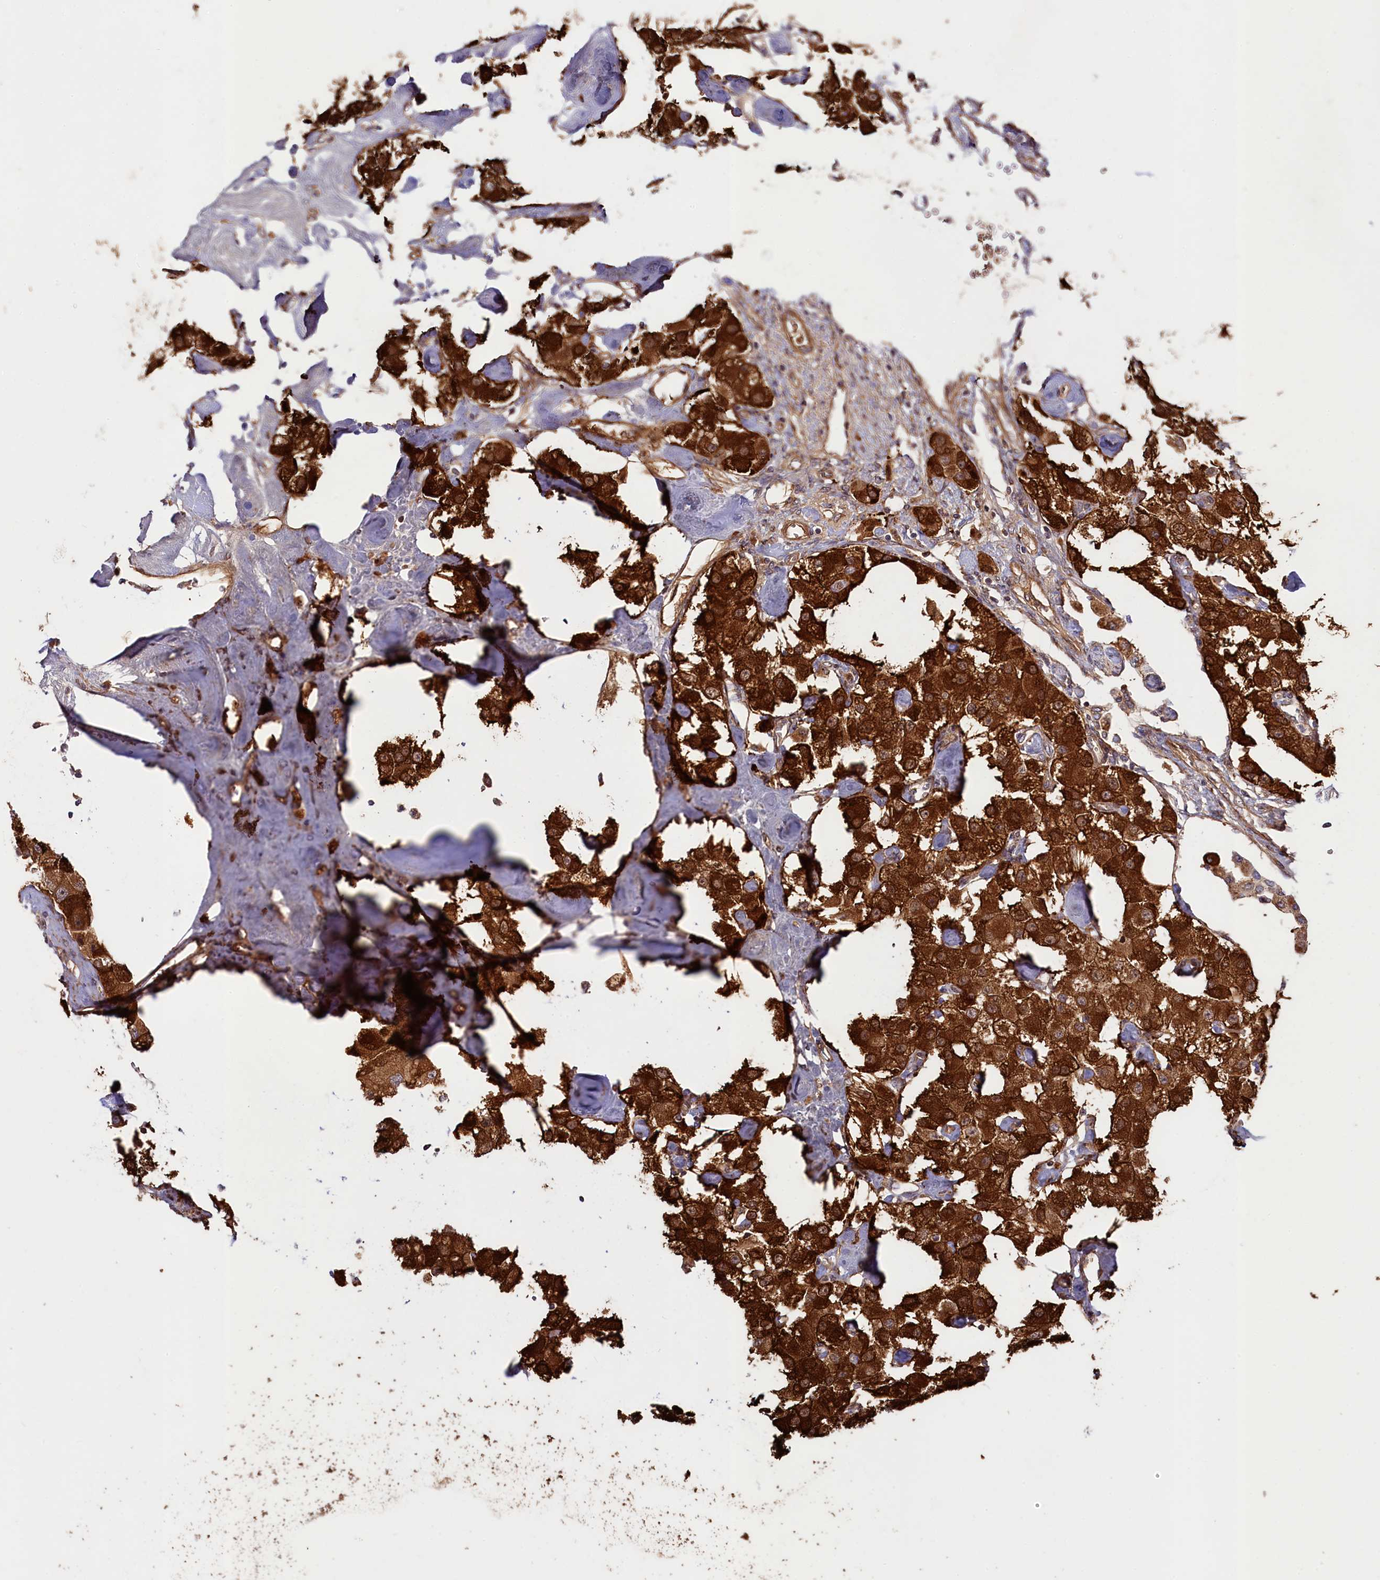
{"staining": {"intensity": "strong", "quantity": ">75%", "location": "cytoplasmic/membranous"}, "tissue": "carcinoid", "cell_type": "Tumor cells", "image_type": "cancer", "snomed": [{"axis": "morphology", "description": "Carcinoid, malignant, NOS"}, {"axis": "topography", "description": "Pancreas"}], "caption": "Protein analysis of carcinoid (malignant) tissue demonstrates strong cytoplasmic/membranous expression in about >75% of tumor cells.", "gene": "CCDC102A", "patient": {"sex": "male", "age": 41}}